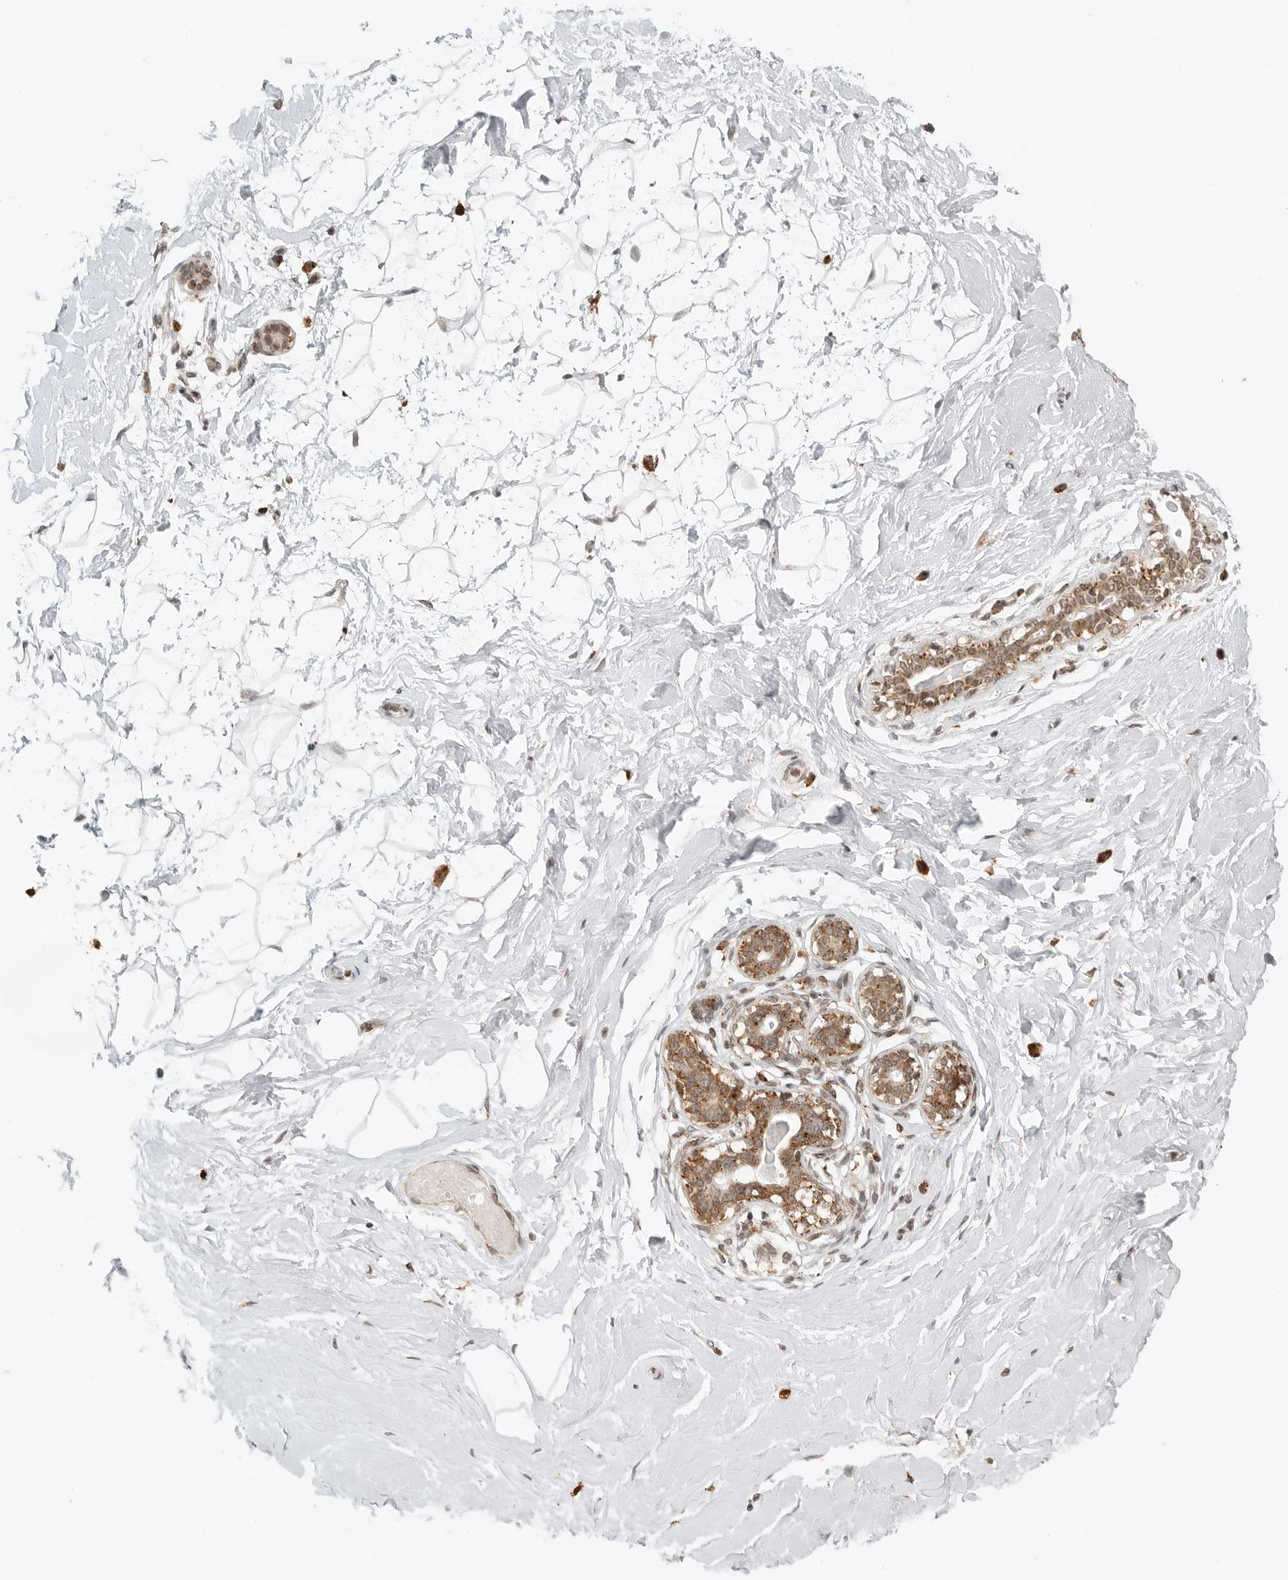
{"staining": {"intensity": "negative", "quantity": "none", "location": "none"}, "tissue": "breast", "cell_type": "Adipocytes", "image_type": "normal", "snomed": [{"axis": "morphology", "description": "Normal tissue, NOS"}, {"axis": "morphology", "description": "Adenoma, NOS"}, {"axis": "topography", "description": "Breast"}], "caption": "IHC of unremarkable human breast displays no positivity in adipocytes.", "gene": "IDUA", "patient": {"sex": "female", "age": 23}}